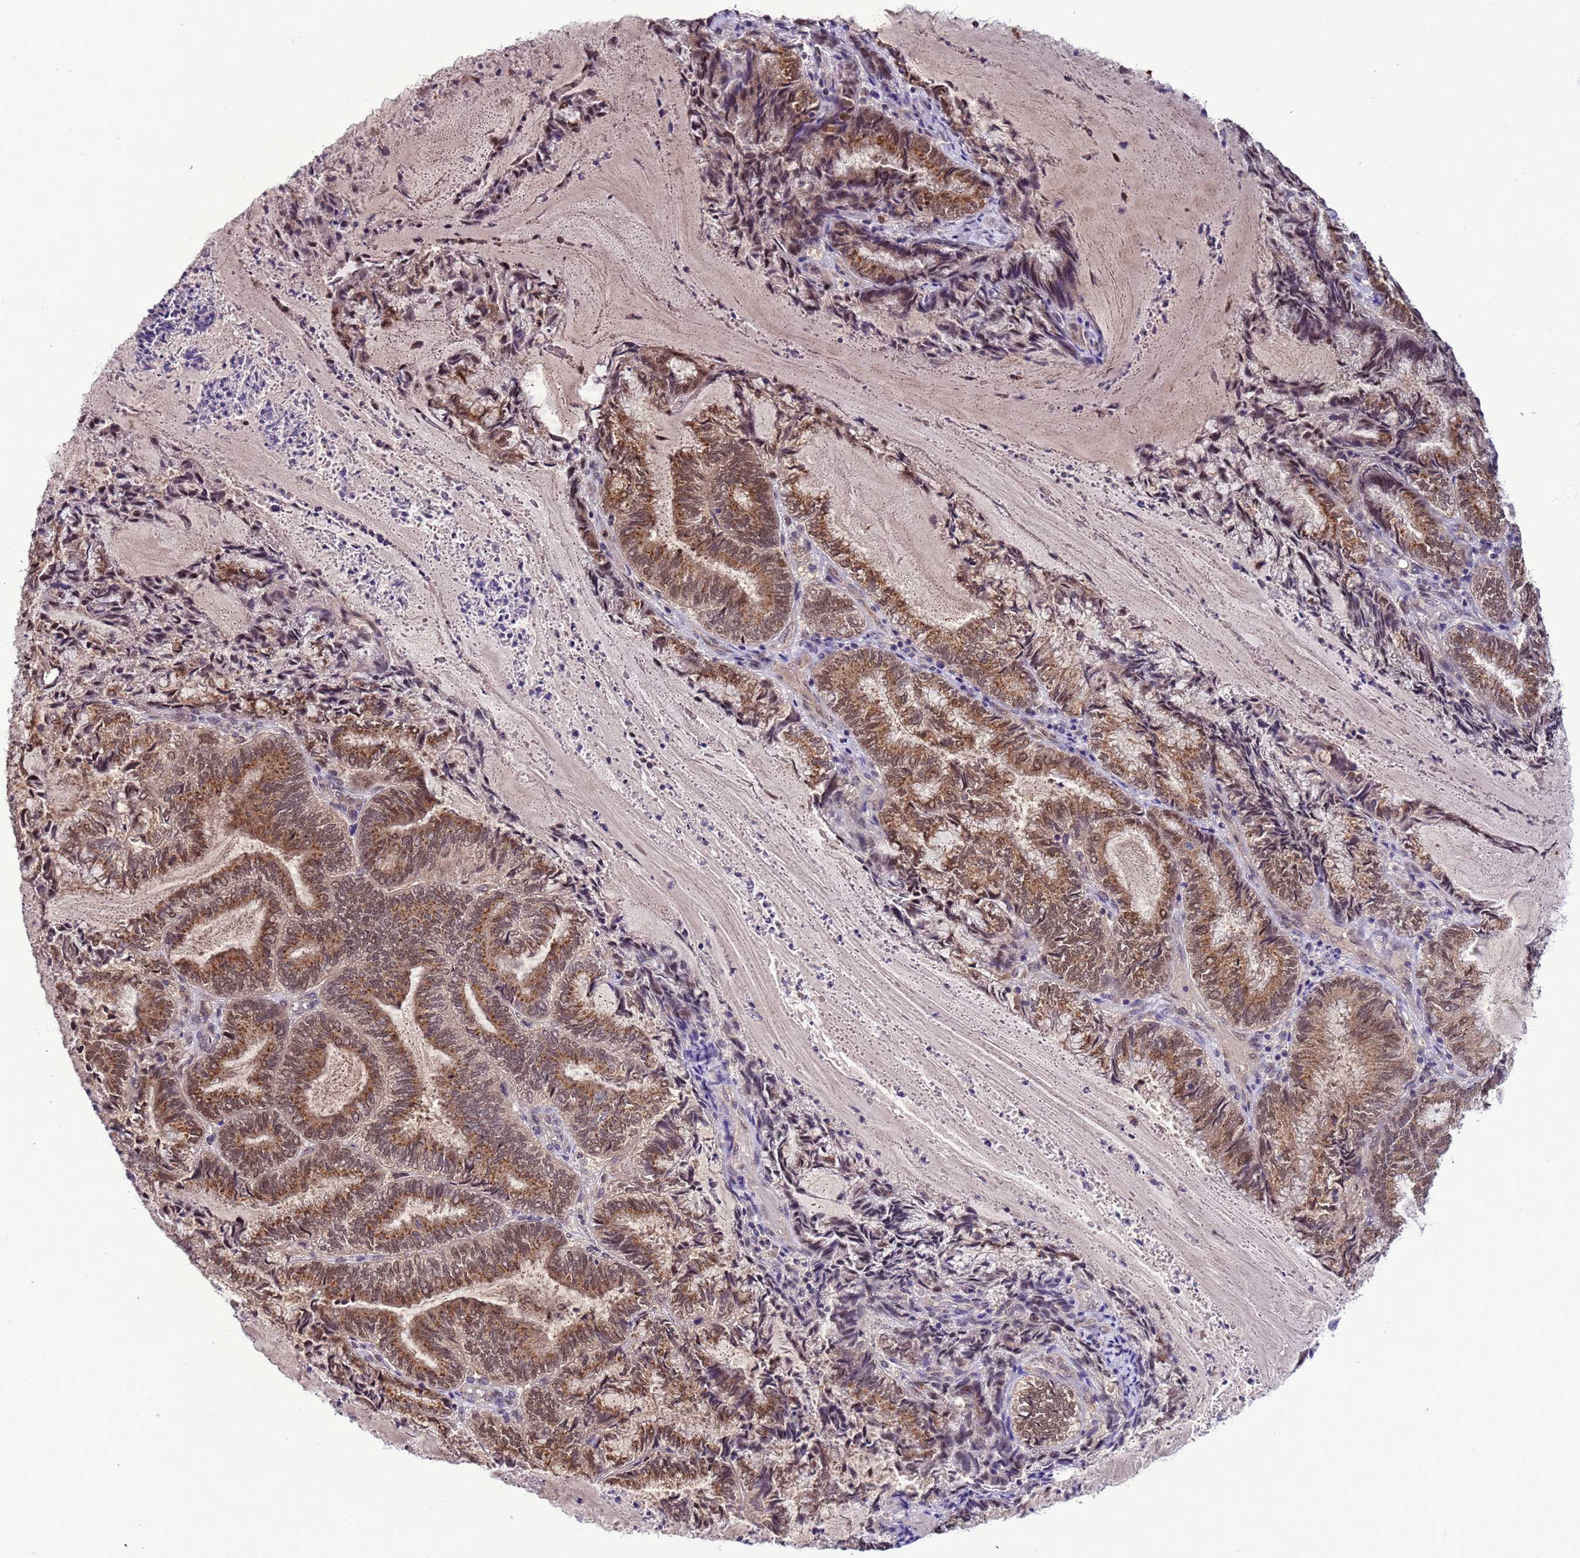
{"staining": {"intensity": "moderate", "quantity": ">75%", "location": "cytoplasmic/membranous,nuclear"}, "tissue": "endometrial cancer", "cell_type": "Tumor cells", "image_type": "cancer", "snomed": [{"axis": "morphology", "description": "Adenocarcinoma, NOS"}, {"axis": "topography", "description": "Endometrium"}], "caption": "DAB immunohistochemical staining of human adenocarcinoma (endometrial) displays moderate cytoplasmic/membranous and nuclear protein staining in about >75% of tumor cells.", "gene": "ZBTB5", "patient": {"sex": "female", "age": 80}}